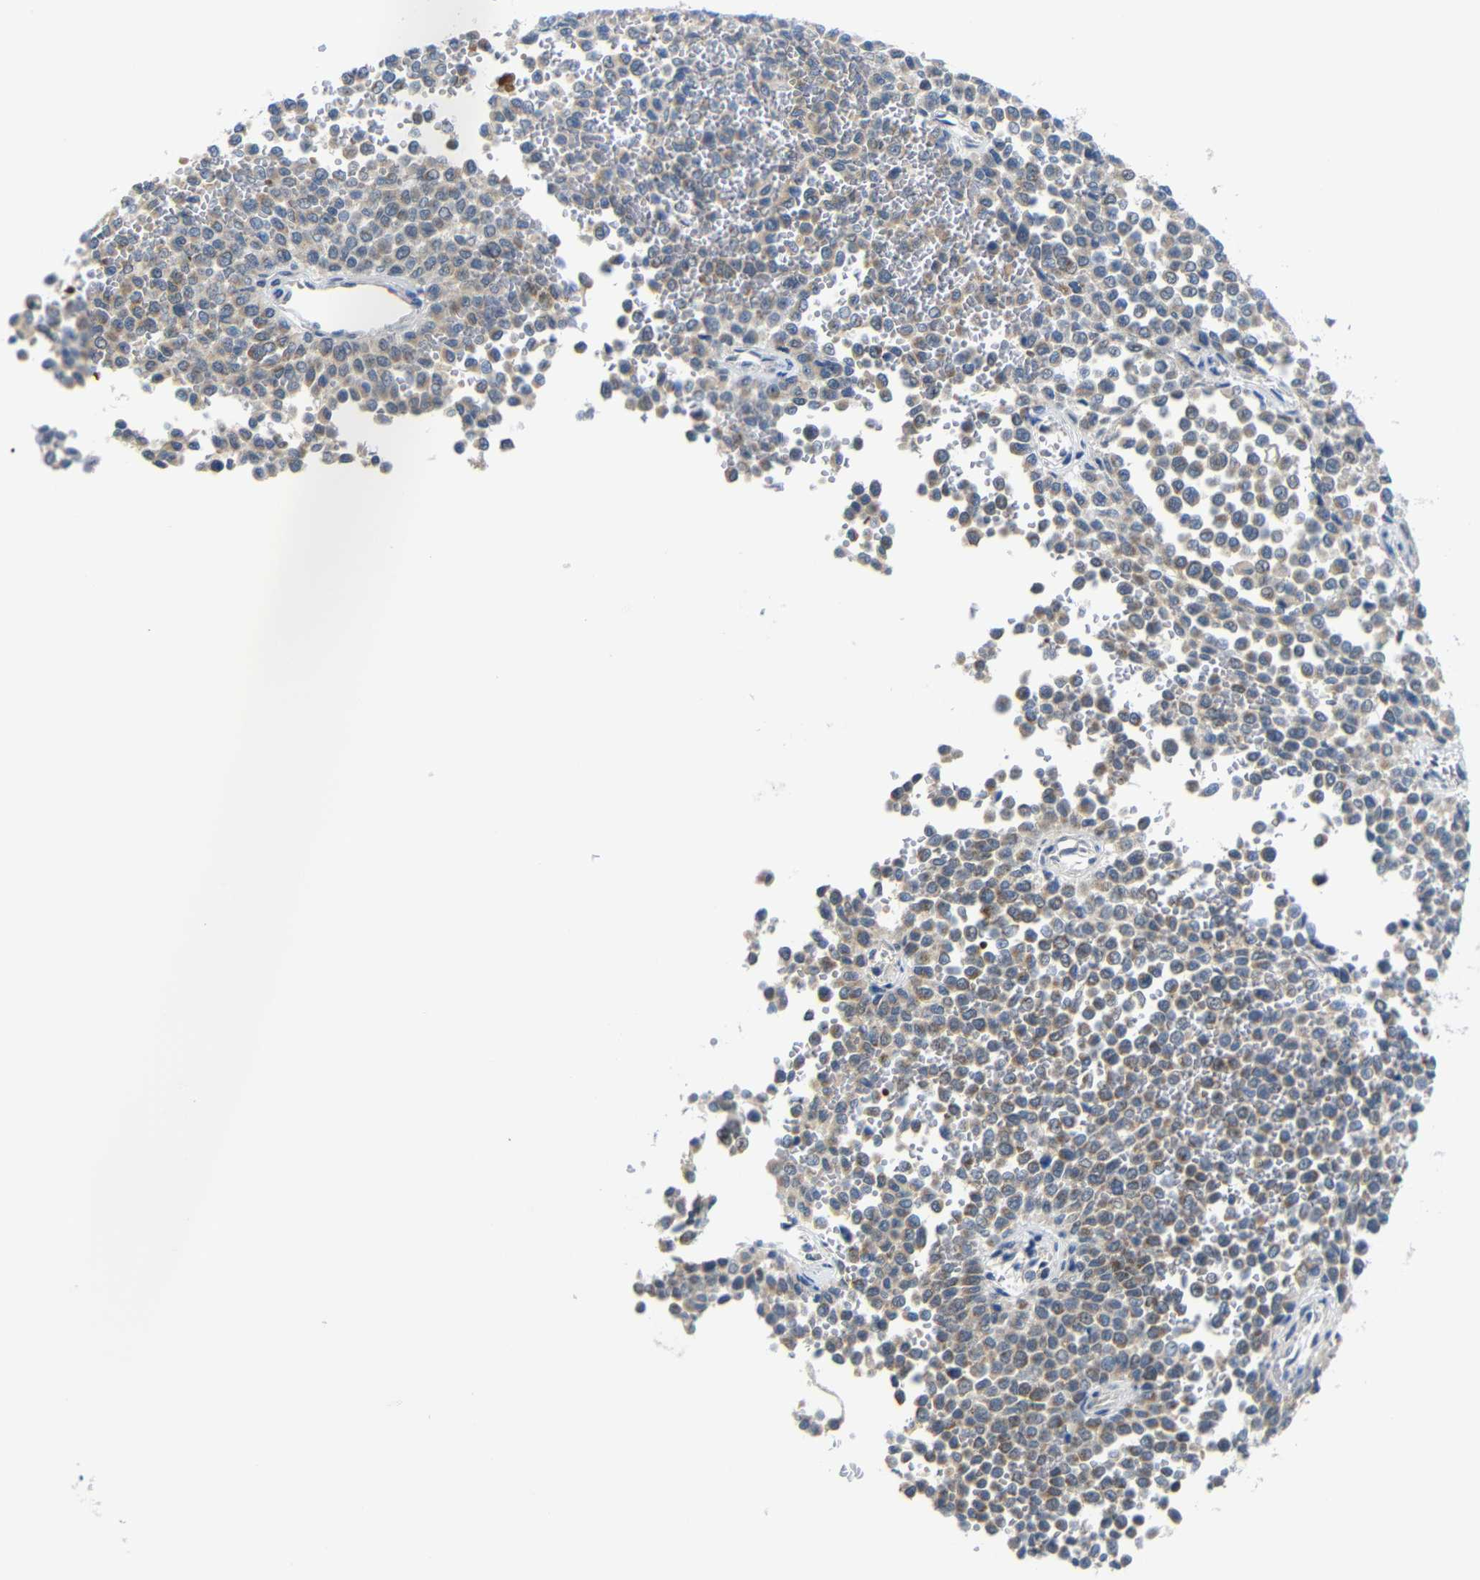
{"staining": {"intensity": "weak", "quantity": ">75%", "location": "cytoplasmic/membranous"}, "tissue": "melanoma", "cell_type": "Tumor cells", "image_type": "cancer", "snomed": [{"axis": "morphology", "description": "Malignant melanoma, Metastatic site"}, {"axis": "topography", "description": "Pancreas"}], "caption": "Malignant melanoma (metastatic site) stained with DAB (3,3'-diaminobenzidine) immunohistochemistry exhibits low levels of weak cytoplasmic/membranous expression in about >75% of tumor cells.", "gene": "TBC1D32", "patient": {"sex": "female", "age": 30}}